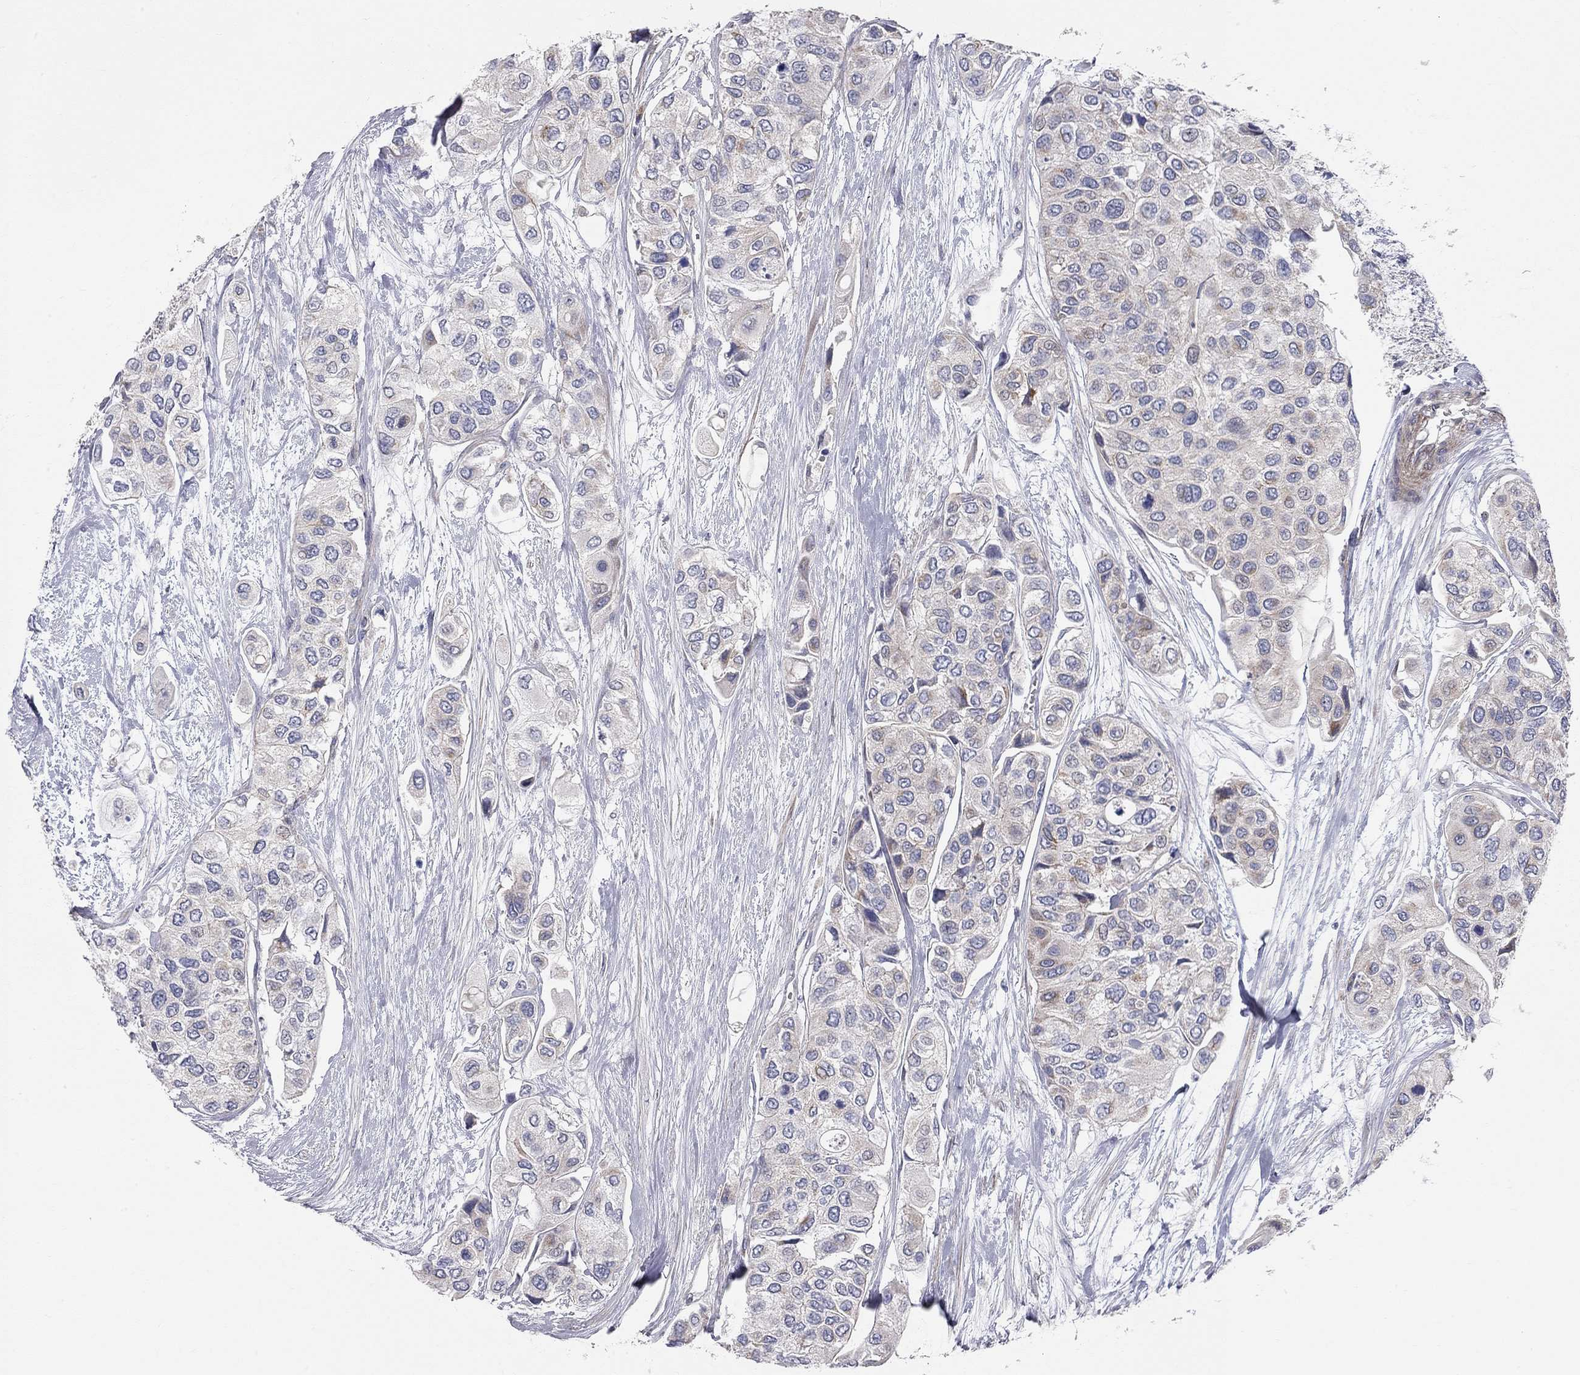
{"staining": {"intensity": "weak", "quantity": "<25%", "location": "cytoplasmic/membranous"}, "tissue": "urothelial cancer", "cell_type": "Tumor cells", "image_type": "cancer", "snomed": [{"axis": "morphology", "description": "Urothelial carcinoma, High grade"}, {"axis": "topography", "description": "Urinary bladder"}], "caption": "An immunohistochemistry (IHC) histopathology image of urothelial cancer is shown. There is no staining in tumor cells of urothelial cancer.", "gene": "KANSL1L", "patient": {"sex": "male", "age": 77}}